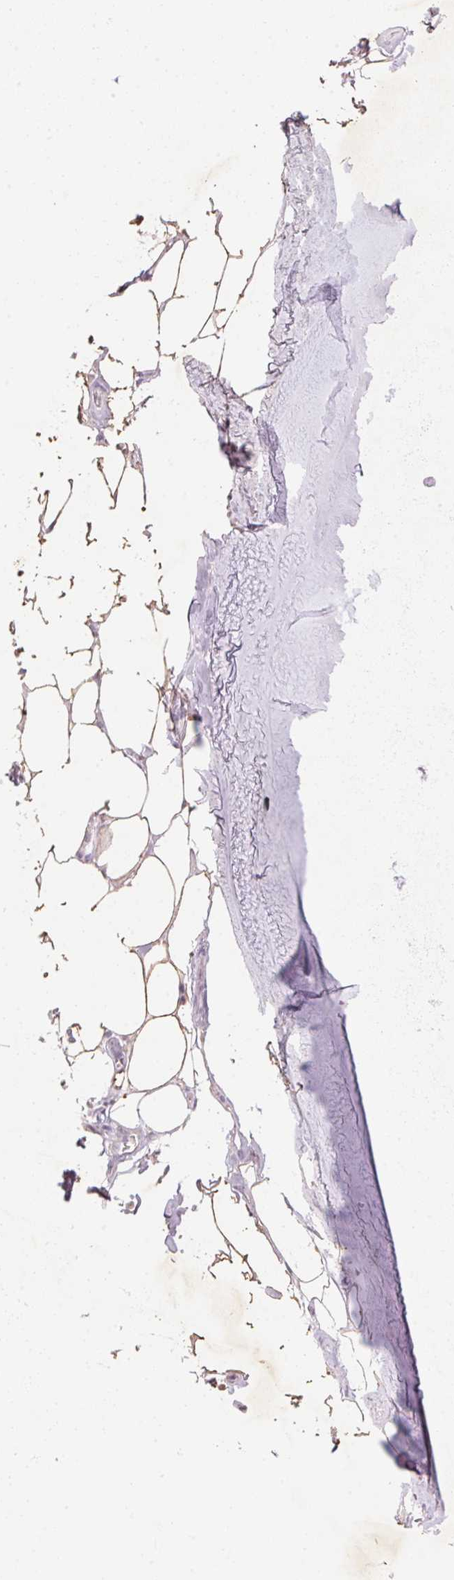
{"staining": {"intensity": "weak", "quantity": ">75%", "location": "cytoplasmic/membranous"}, "tissue": "adipose tissue", "cell_type": "Adipocytes", "image_type": "normal", "snomed": [{"axis": "morphology", "description": "Normal tissue, NOS"}, {"axis": "morphology", "description": "Squamous cell carcinoma, NOS"}, {"axis": "topography", "description": "Cartilage tissue"}, {"axis": "topography", "description": "Bronchus"}, {"axis": "topography", "description": "Lung"}], "caption": "Immunohistochemical staining of unremarkable human adipose tissue exhibits low levels of weak cytoplasmic/membranous expression in approximately >75% of adipocytes. (DAB (3,3'-diaminobenzidine) = brown stain, brightfield microscopy at high magnification).", "gene": "CXCL5", "patient": {"sex": "male", "age": 66}}